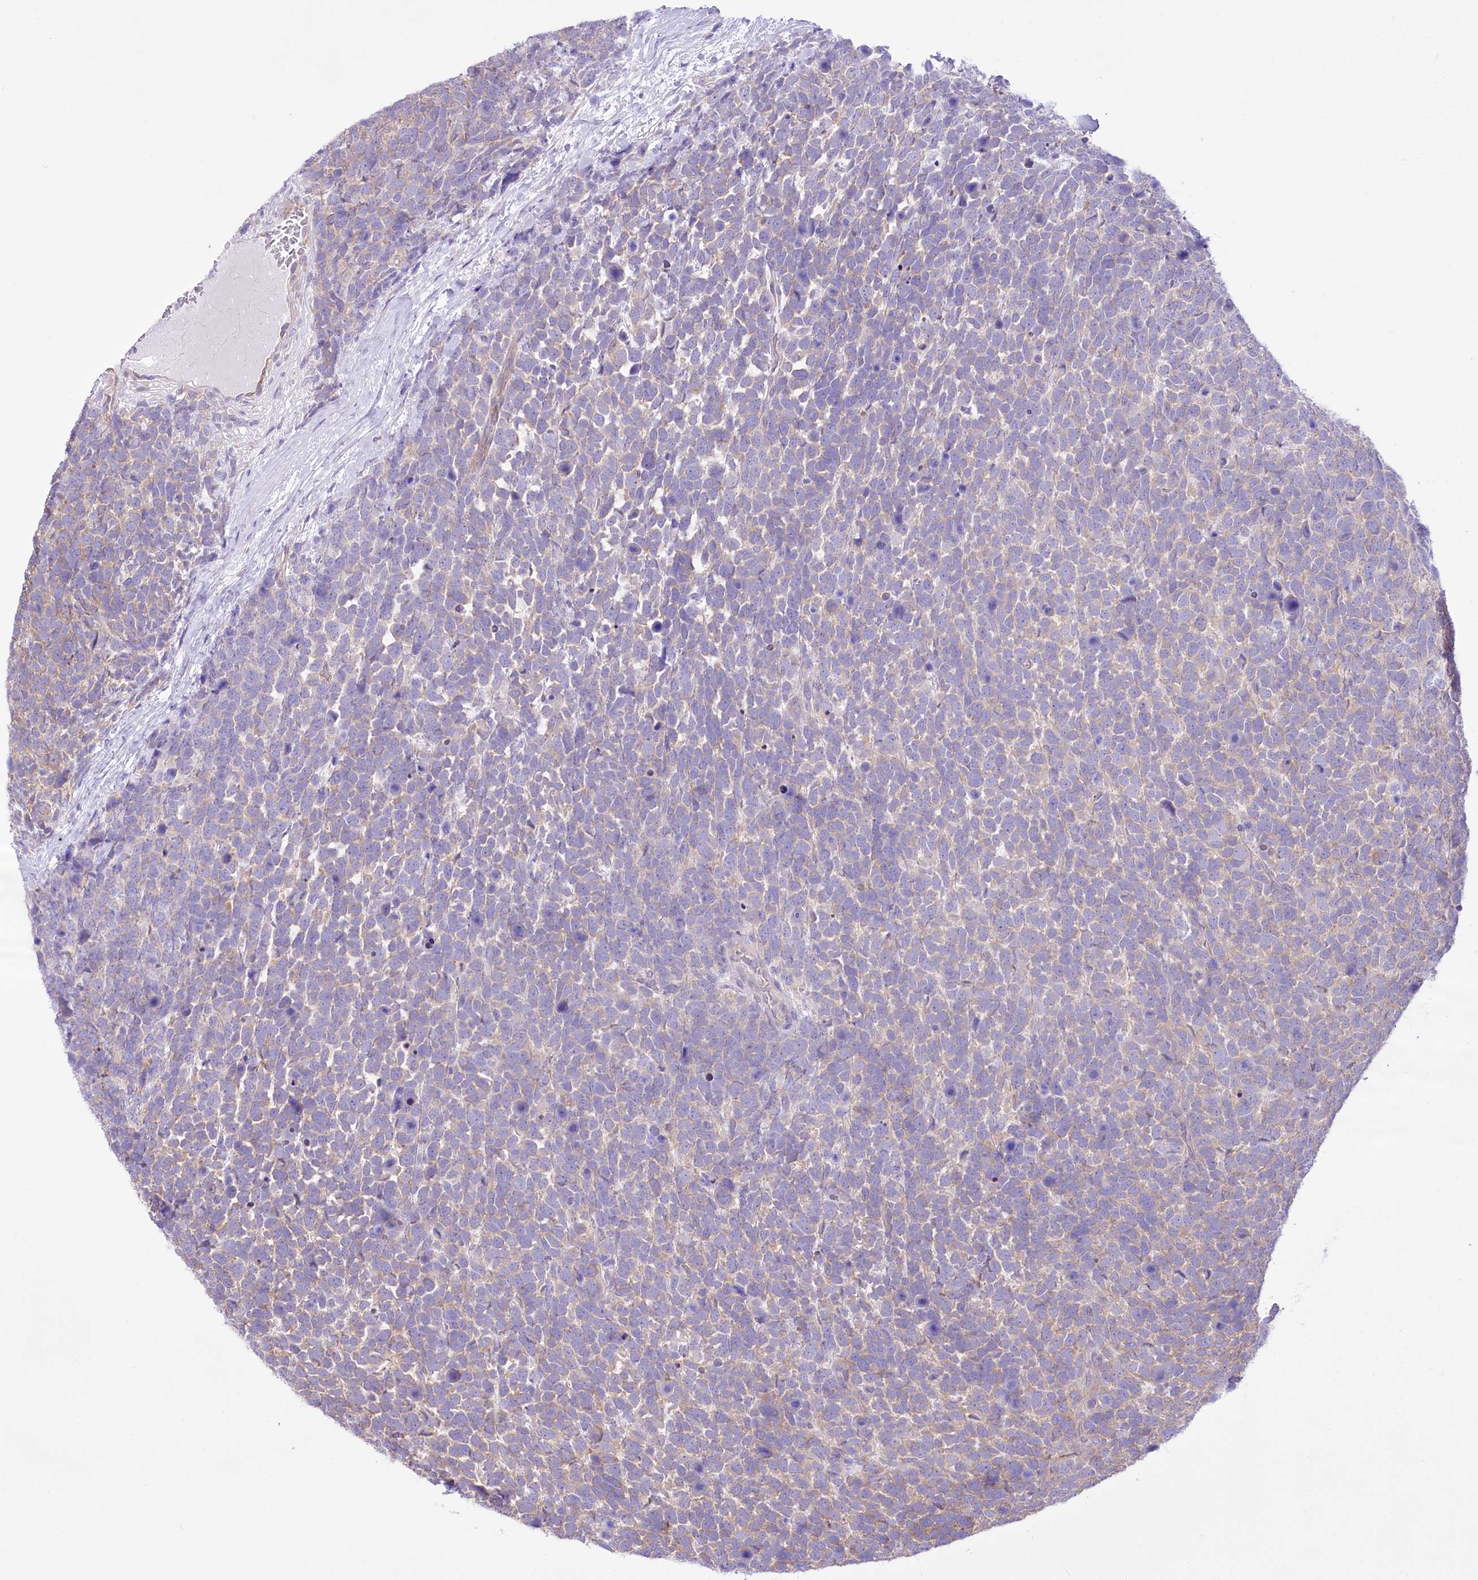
{"staining": {"intensity": "weak", "quantity": "<25%", "location": "cytoplasmic/membranous"}, "tissue": "urothelial cancer", "cell_type": "Tumor cells", "image_type": "cancer", "snomed": [{"axis": "morphology", "description": "Urothelial carcinoma, High grade"}, {"axis": "topography", "description": "Urinary bladder"}], "caption": "Image shows no significant protein staining in tumor cells of urothelial cancer.", "gene": "LRRC34", "patient": {"sex": "female", "age": 82}}